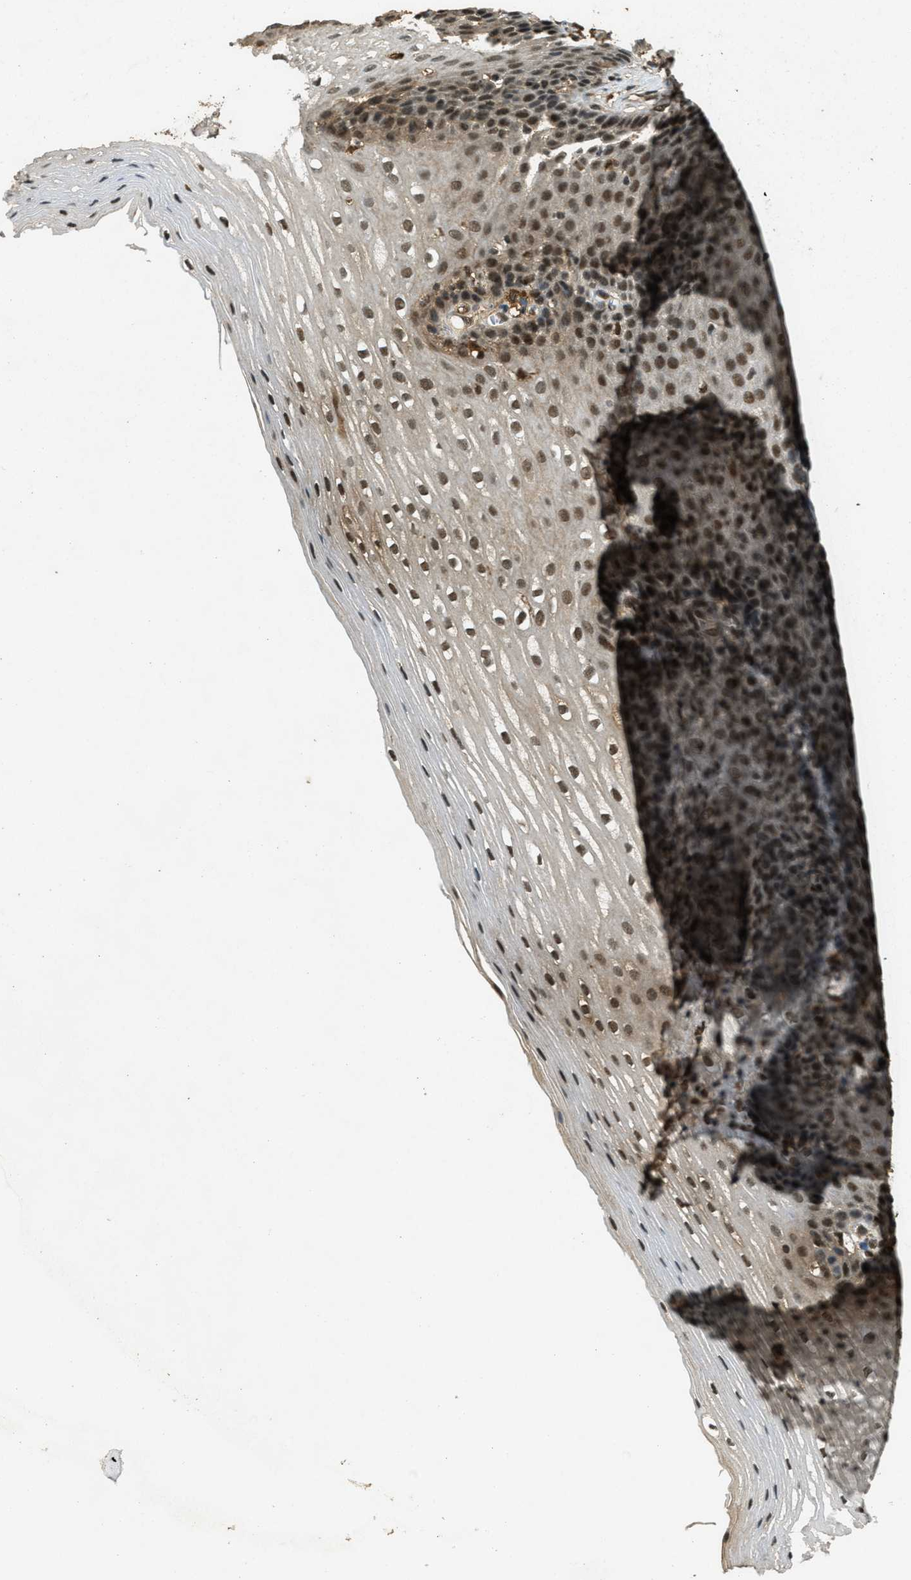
{"staining": {"intensity": "strong", "quantity": ">75%", "location": "nuclear"}, "tissue": "esophagus", "cell_type": "Squamous epithelial cells", "image_type": "normal", "snomed": [{"axis": "morphology", "description": "Normal tissue, NOS"}, {"axis": "topography", "description": "Esophagus"}], "caption": "IHC image of normal esophagus: esophagus stained using IHC exhibits high levels of strong protein expression localized specifically in the nuclear of squamous epithelial cells, appearing as a nuclear brown color.", "gene": "ZNF148", "patient": {"sex": "male", "age": 48}}